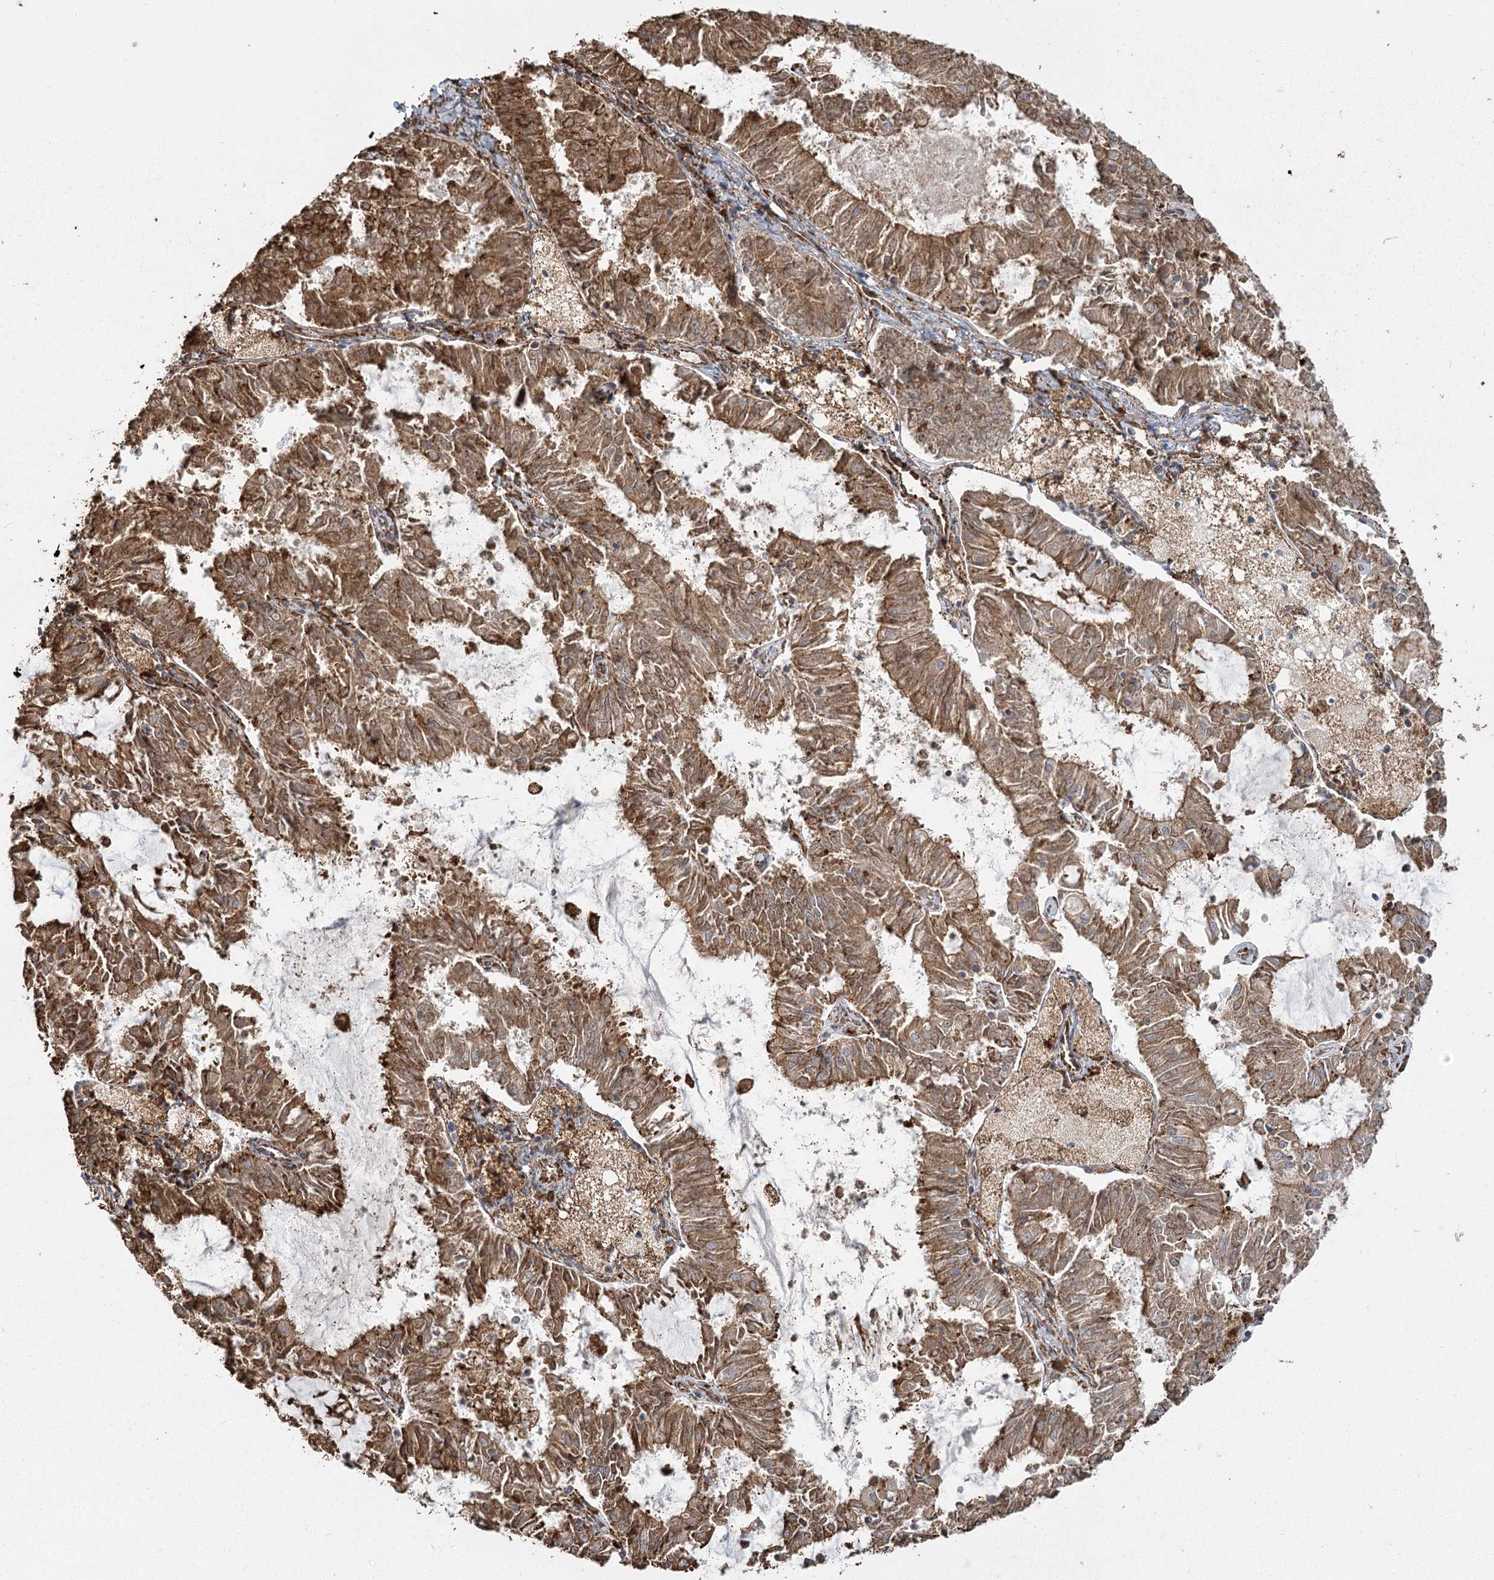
{"staining": {"intensity": "moderate", "quantity": ">75%", "location": "cytoplasmic/membranous"}, "tissue": "endometrial cancer", "cell_type": "Tumor cells", "image_type": "cancer", "snomed": [{"axis": "morphology", "description": "Adenocarcinoma, NOS"}, {"axis": "topography", "description": "Endometrium"}], "caption": "Endometrial adenocarcinoma stained with a protein marker shows moderate staining in tumor cells.", "gene": "FAM13A", "patient": {"sex": "female", "age": 57}}